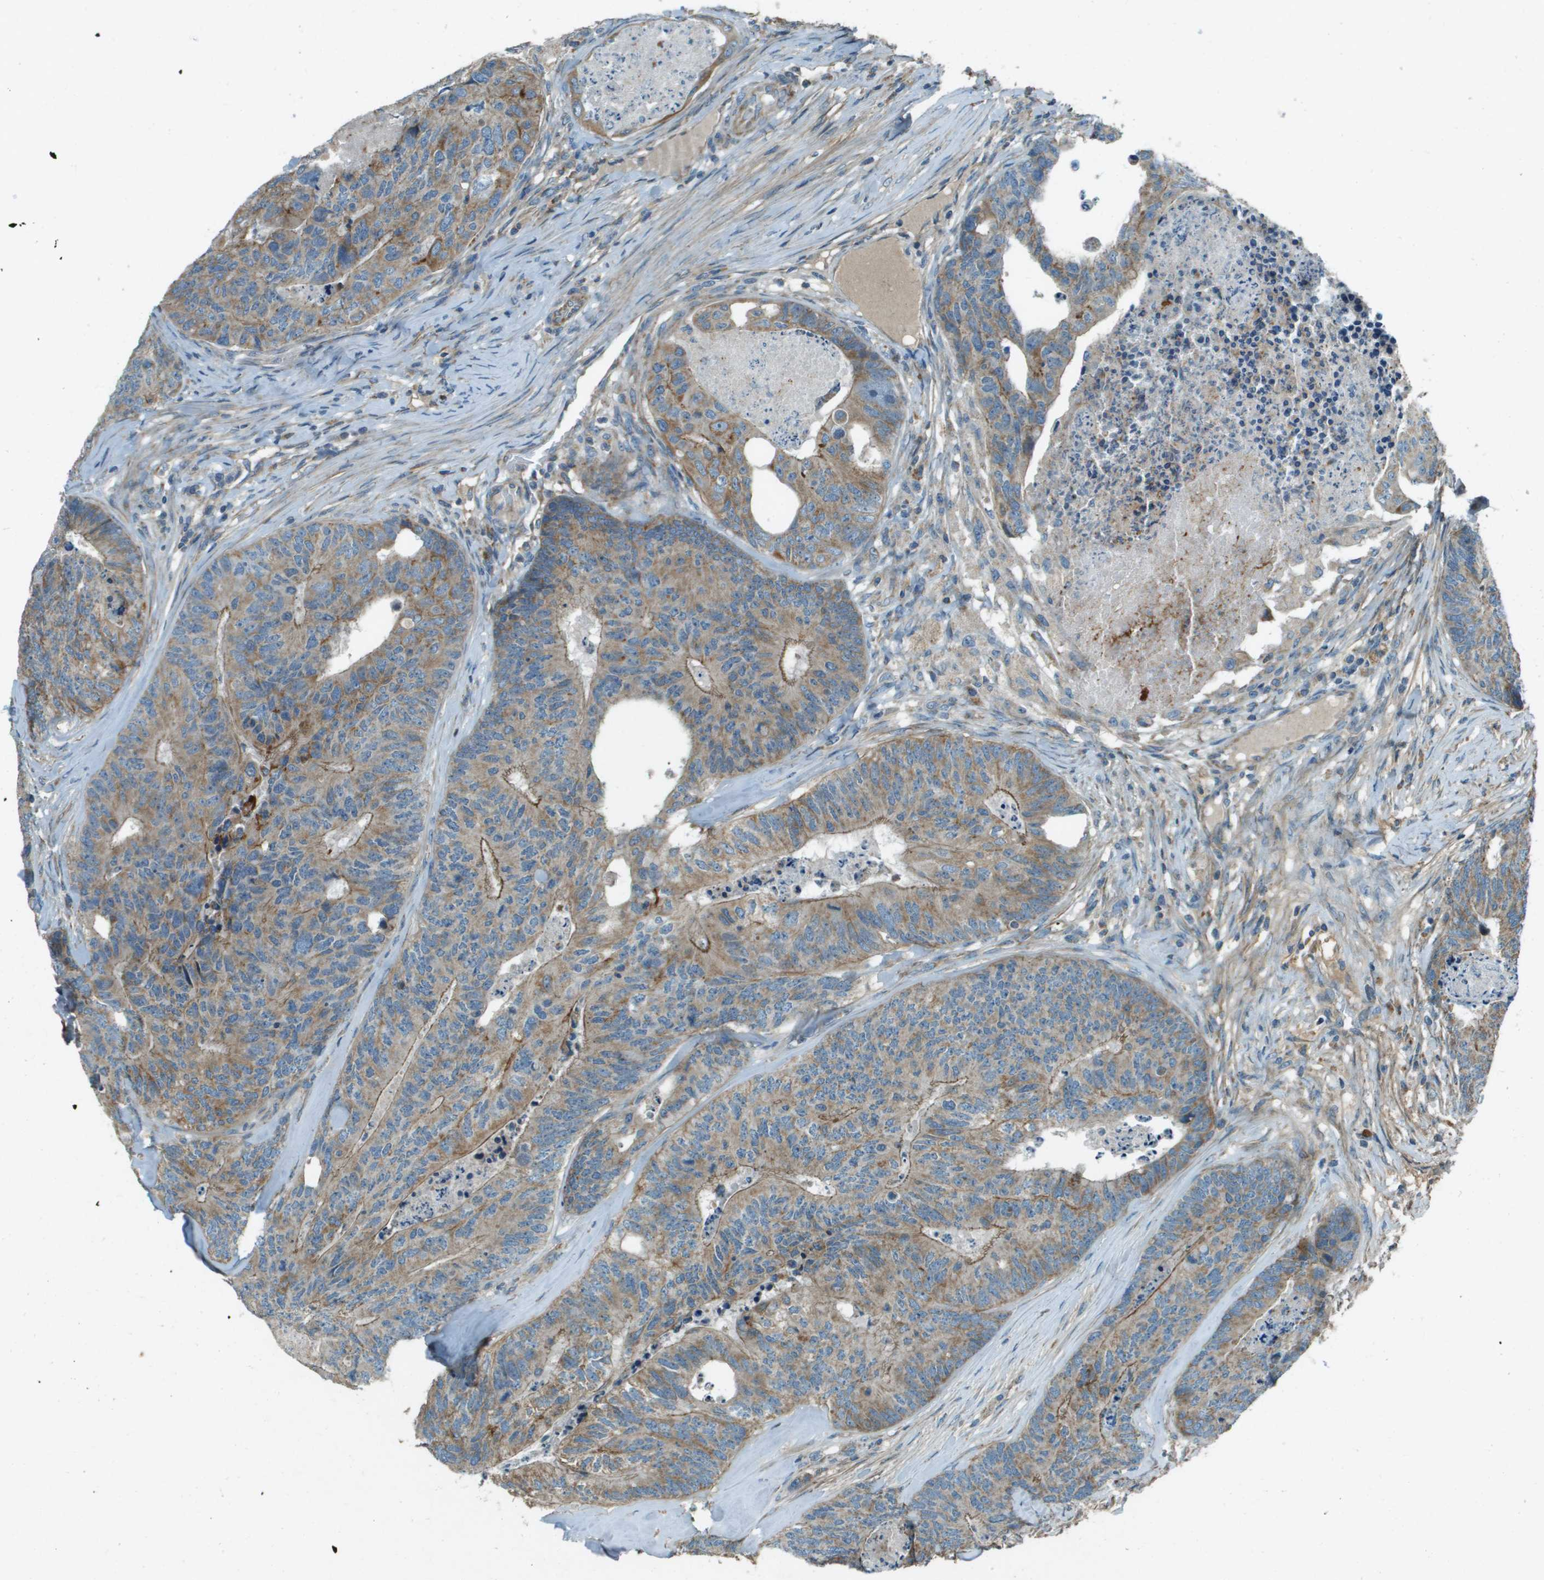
{"staining": {"intensity": "moderate", "quantity": ">75%", "location": "cytoplasmic/membranous"}, "tissue": "colorectal cancer", "cell_type": "Tumor cells", "image_type": "cancer", "snomed": [{"axis": "morphology", "description": "Adenocarcinoma, NOS"}, {"axis": "topography", "description": "Colon"}], "caption": "A brown stain shows moderate cytoplasmic/membranous staining of a protein in colorectal cancer (adenocarcinoma) tumor cells.", "gene": "MIGA1", "patient": {"sex": "female", "age": 67}}